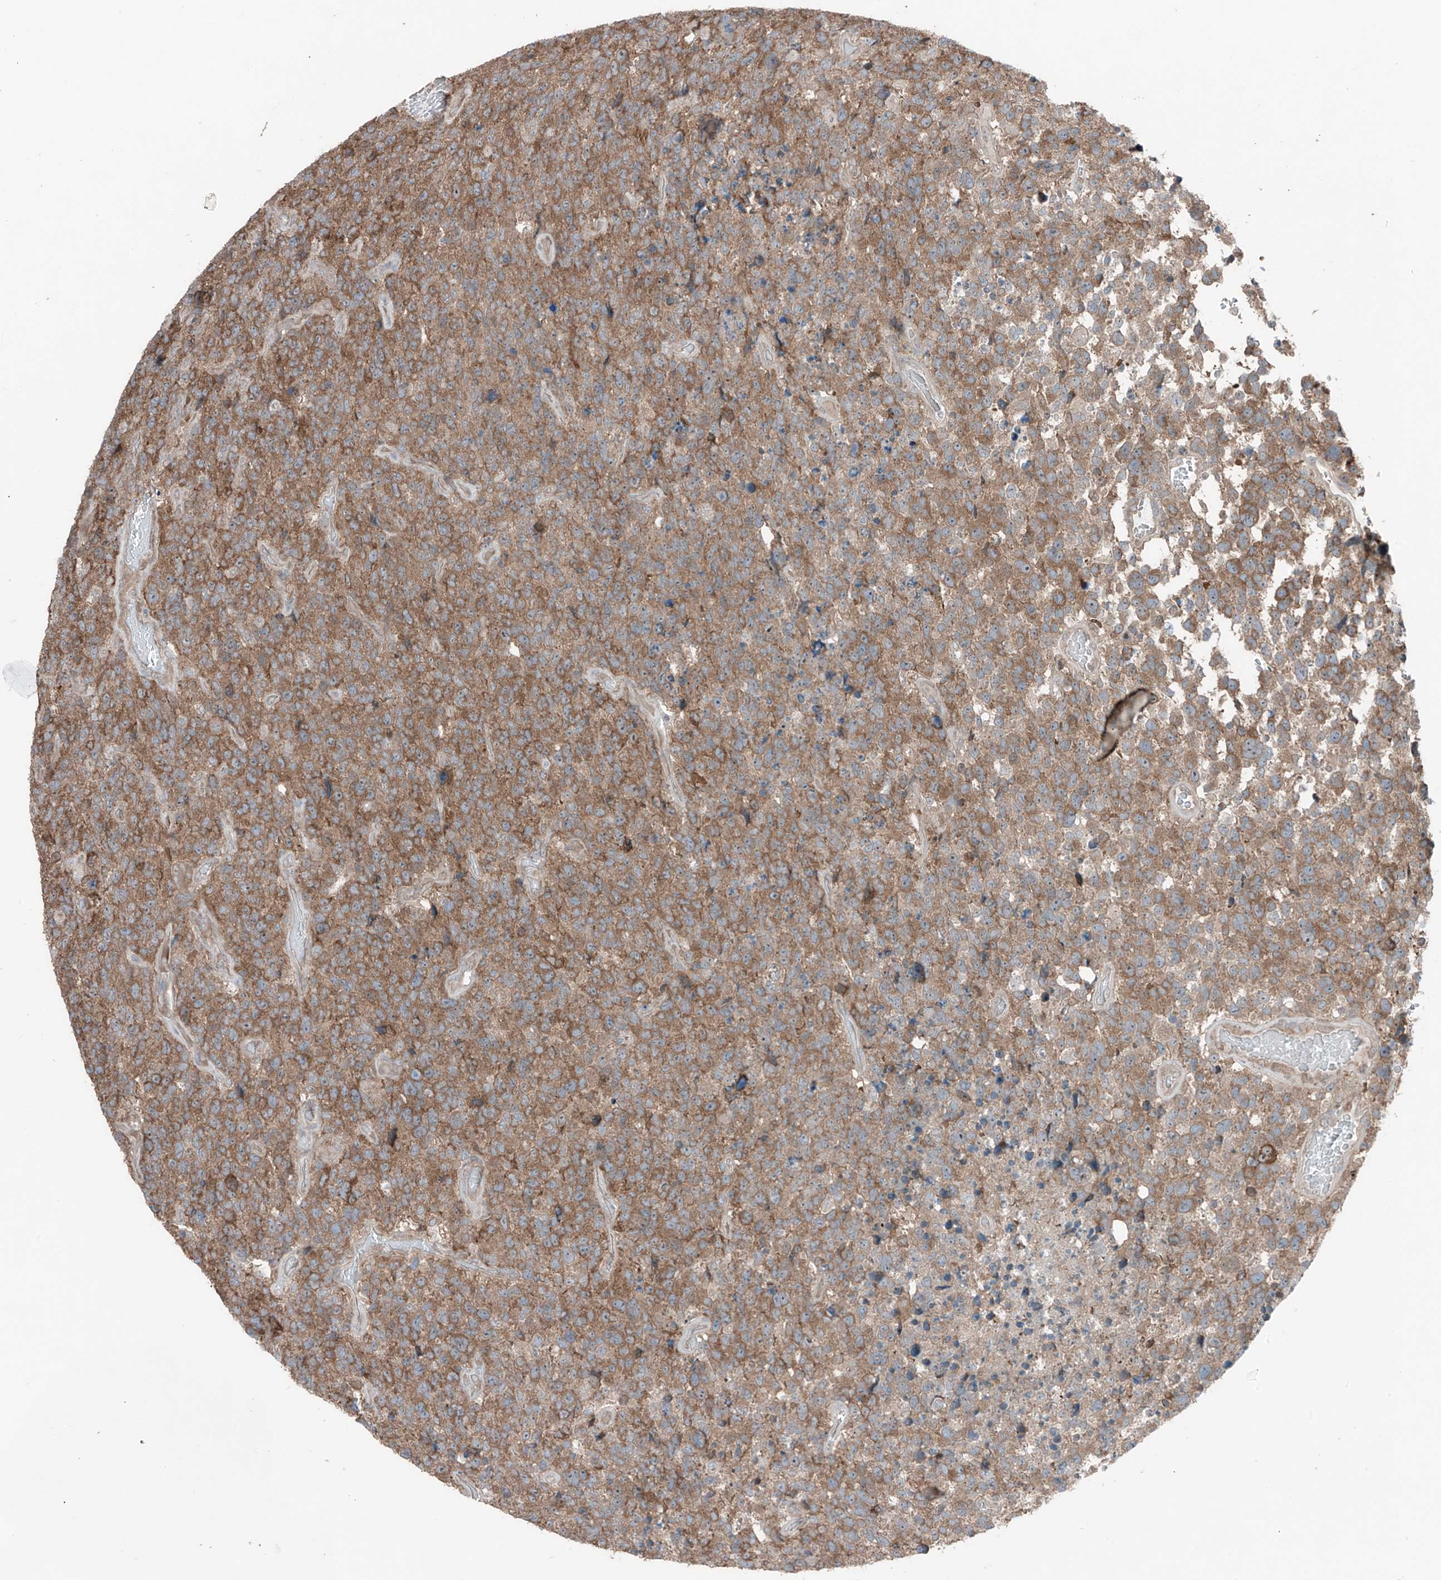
{"staining": {"intensity": "moderate", "quantity": ">75%", "location": "cytoplasmic/membranous"}, "tissue": "glioma", "cell_type": "Tumor cells", "image_type": "cancer", "snomed": [{"axis": "morphology", "description": "Glioma, malignant, High grade"}, {"axis": "topography", "description": "Brain"}], "caption": "IHC (DAB) staining of glioma shows moderate cytoplasmic/membranous protein positivity in approximately >75% of tumor cells.", "gene": "TXNDC9", "patient": {"sex": "male", "age": 69}}